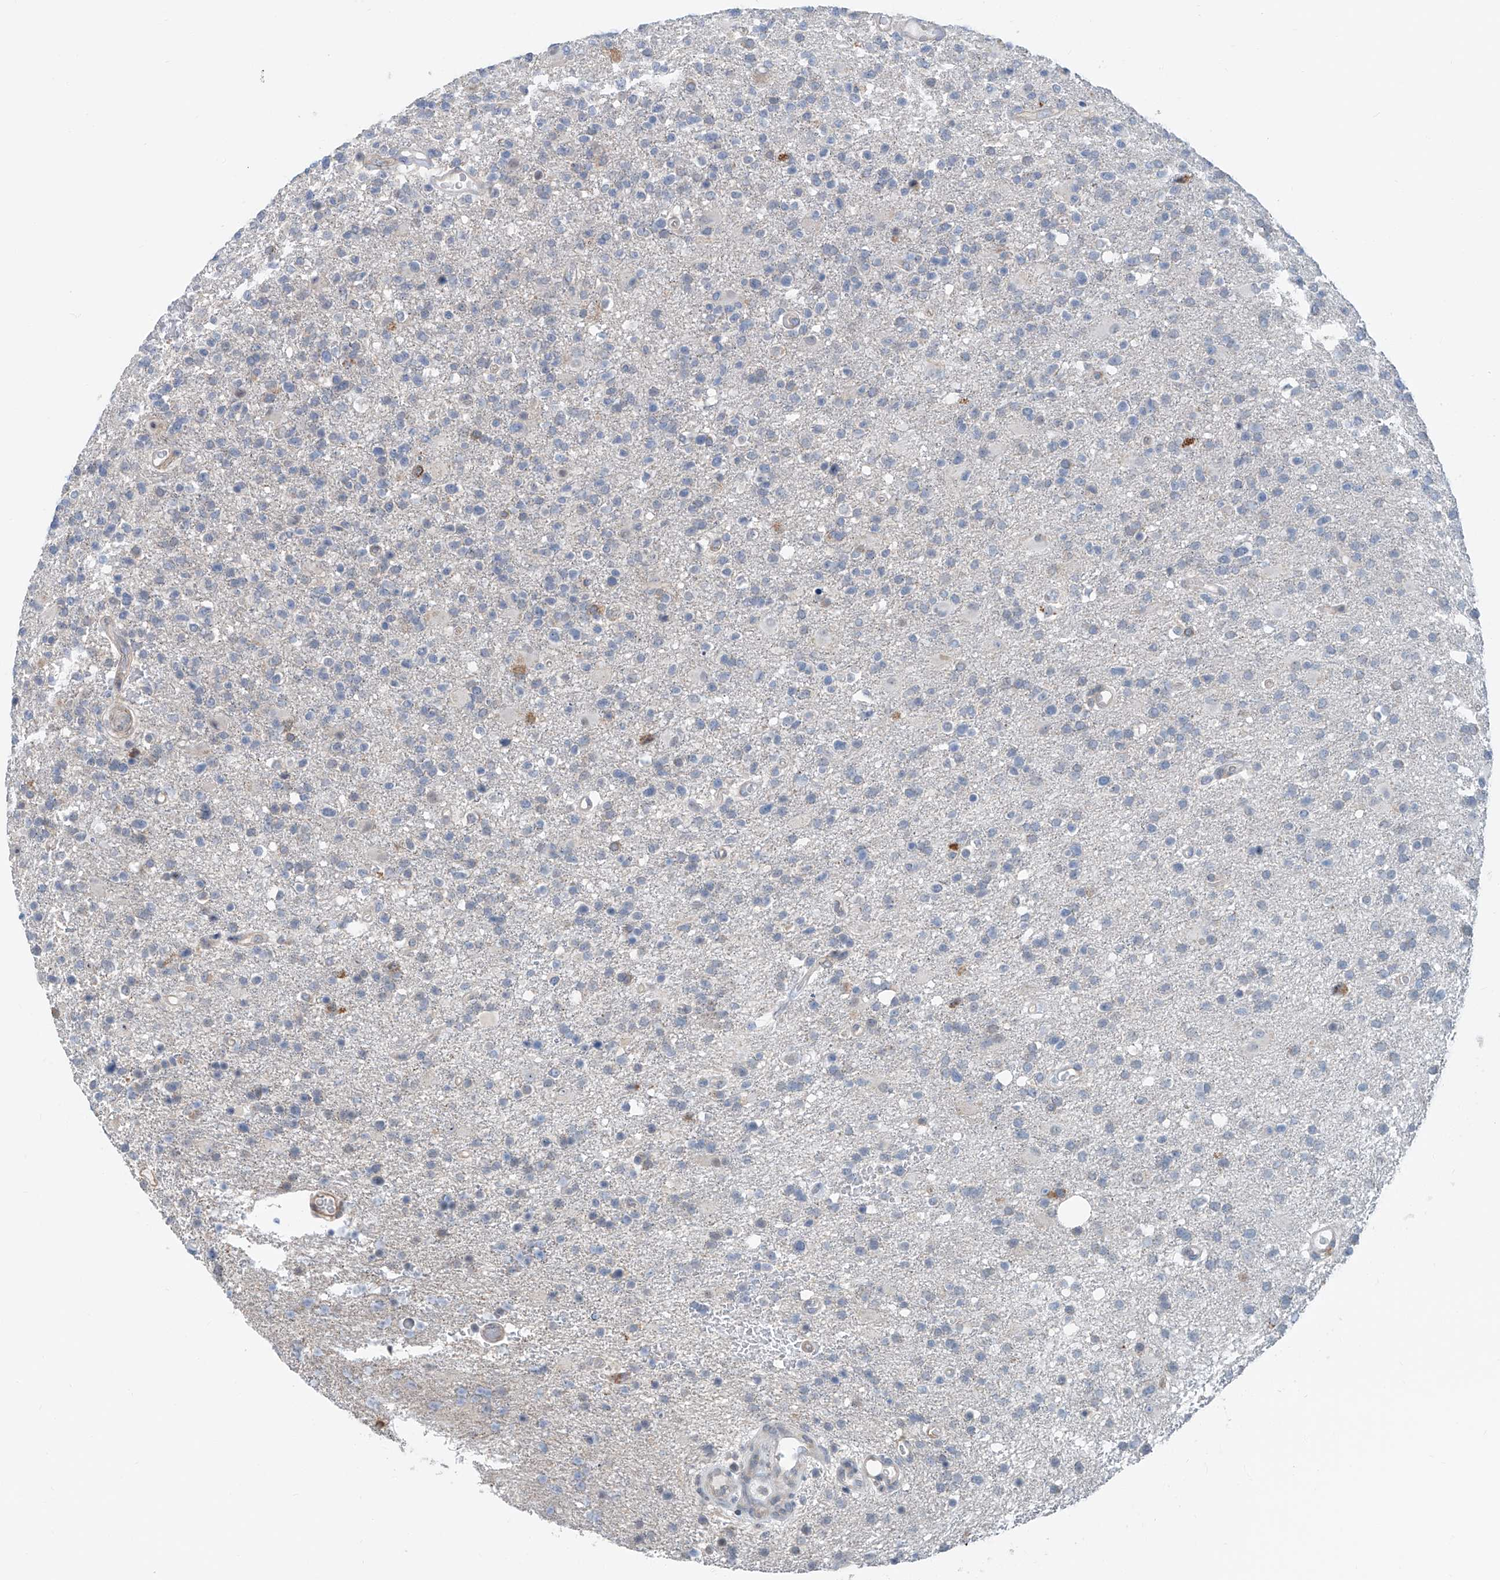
{"staining": {"intensity": "negative", "quantity": "none", "location": "none"}, "tissue": "glioma", "cell_type": "Tumor cells", "image_type": "cancer", "snomed": [{"axis": "morphology", "description": "Glioma, malignant, High grade"}, {"axis": "topography", "description": "Brain"}], "caption": "A high-resolution image shows immunohistochemistry staining of glioma, which reveals no significant positivity in tumor cells.", "gene": "KCNK10", "patient": {"sex": "male", "age": 72}}